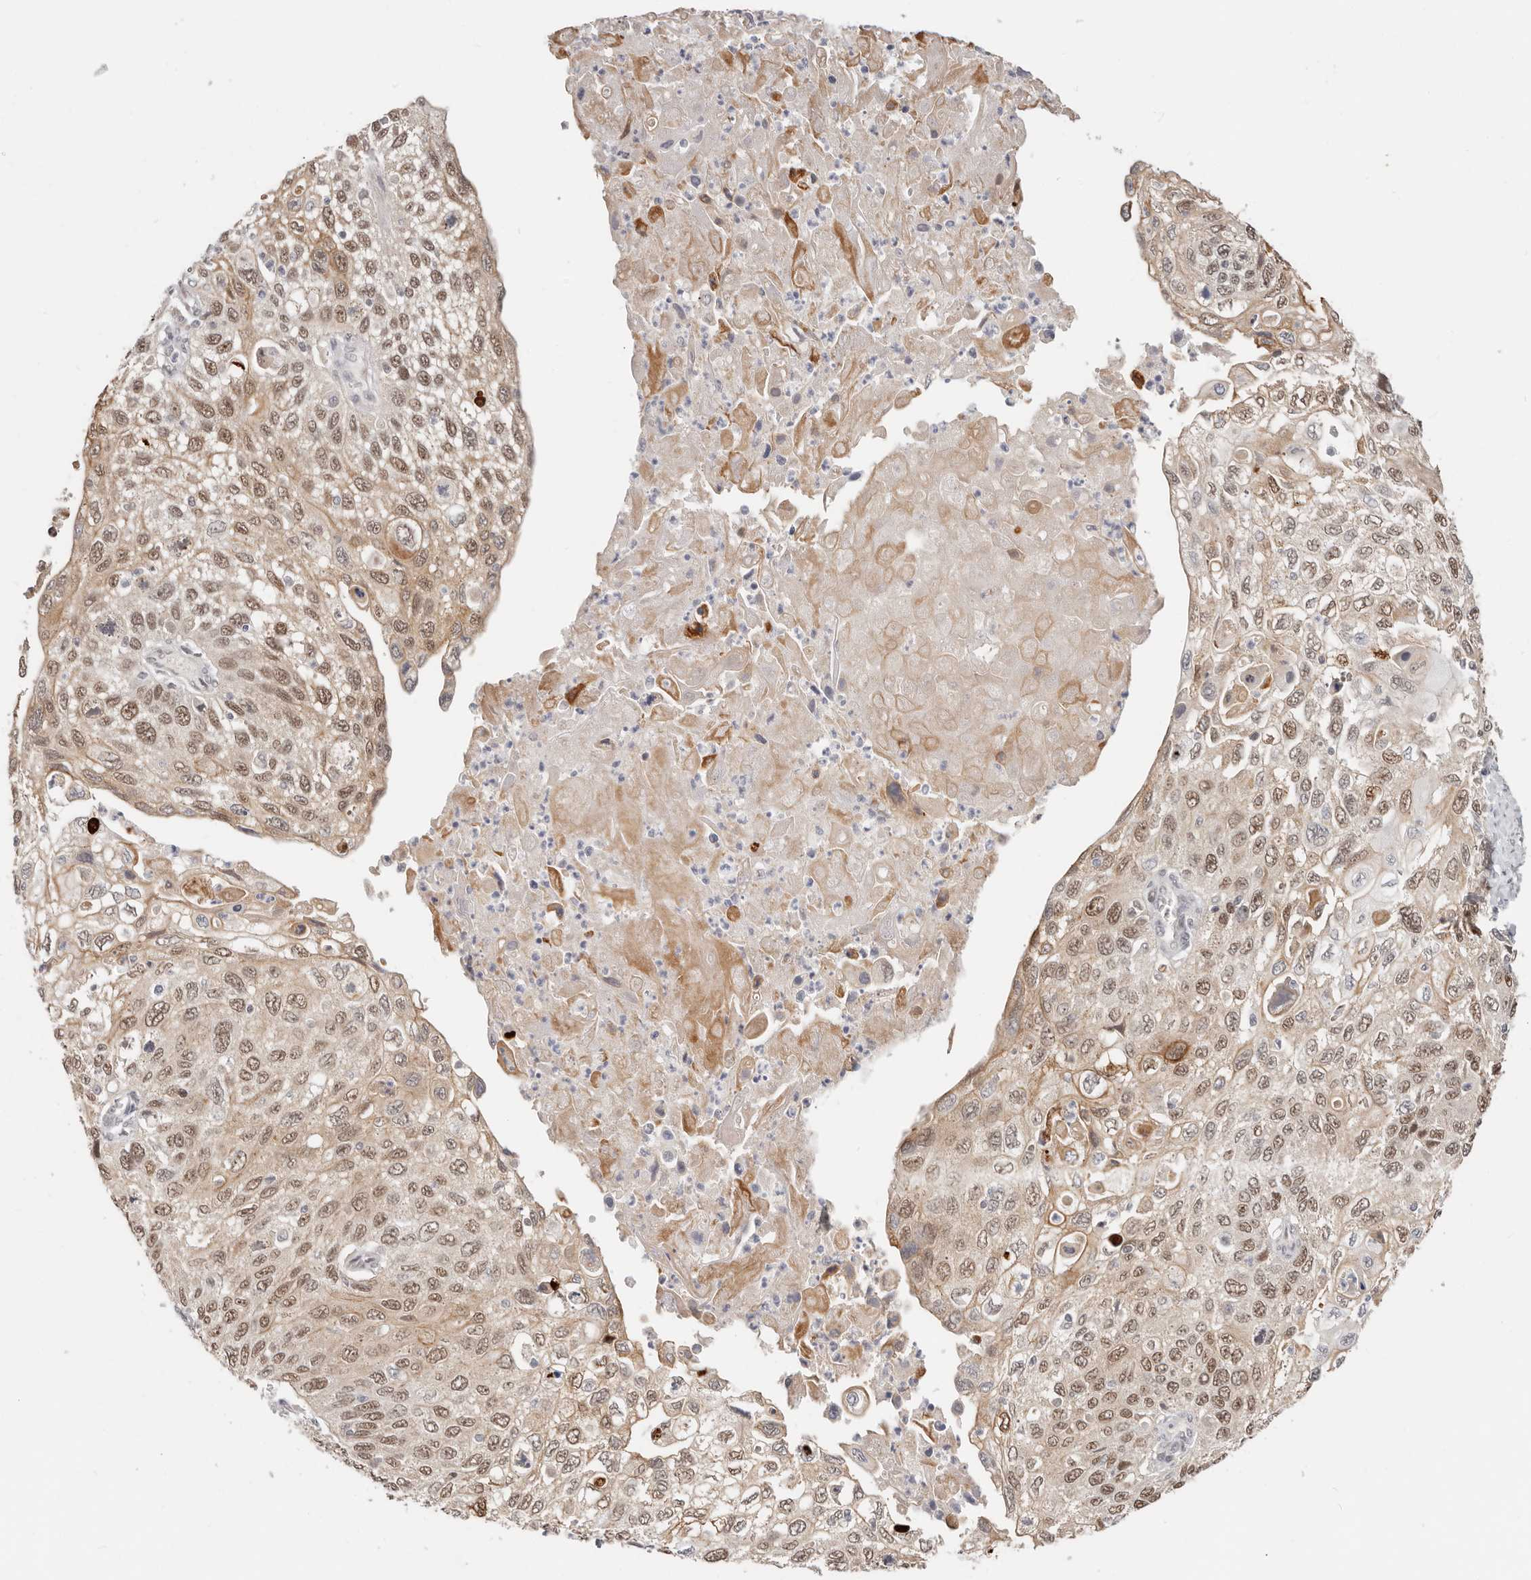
{"staining": {"intensity": "moderate", "quantity": ">75%", "location": "nuclear"}, "tissue": "cervical cancer", "cell_type": "Tumor cells", "image_type": "cancer", "snomed": [{"axis": "morphology", "description": "Squamous cell carcinoma, NOS"}, {"axis": "topography", "description": "Cervix"}], "caption": "Tumor cells show medium levels of moderate nuclear positivity in approximately >75% of cells in cervical cancer.", "gene": "RFC2", "patient": {"sex": "female", "age": 70}}